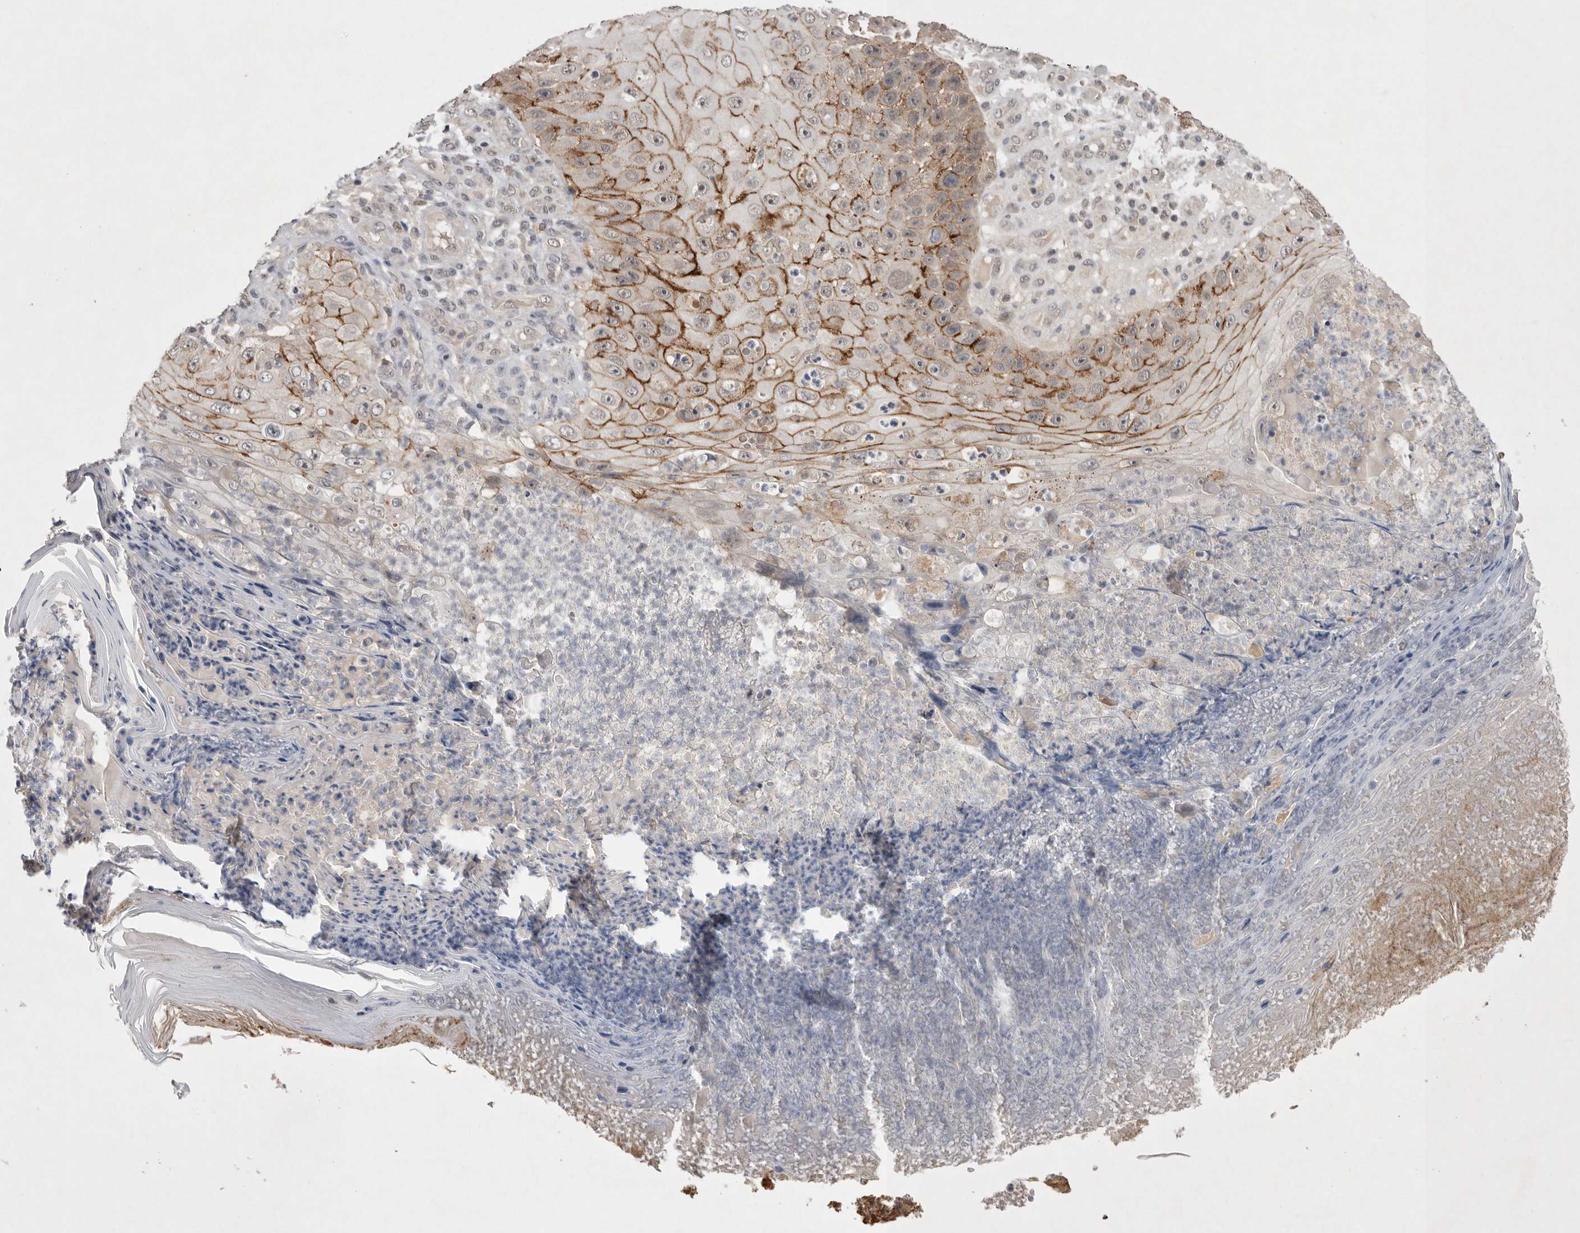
{"staining": {"intensity": "moderate", "quantity": ">75%", "location": "cytoplasmic/membranous"}, "tissue": "skin cancer", "cell_type": "Tumor cells", "image_type": "cancer", "snomed": [{"axis": "morphology", "description": "Squamous cell carcinoma, NOS"}, {"axis": "topography", "description": "Skin"}], "caption": "The photomicrograph shows staining of skin squamous cell carcinoma, revealing moderate cytoplasmic/membranous protein expression (brown color) within tumor cells. The staining was performed using DAB (3,3'-diaminobenzidine) to visualize the protein expression in brown, while the nuclei were stained in blue with hematoxylin (Magnification: 20x).", "gene": "HUS1", "patient": {"sex": "female", "age": 88}}